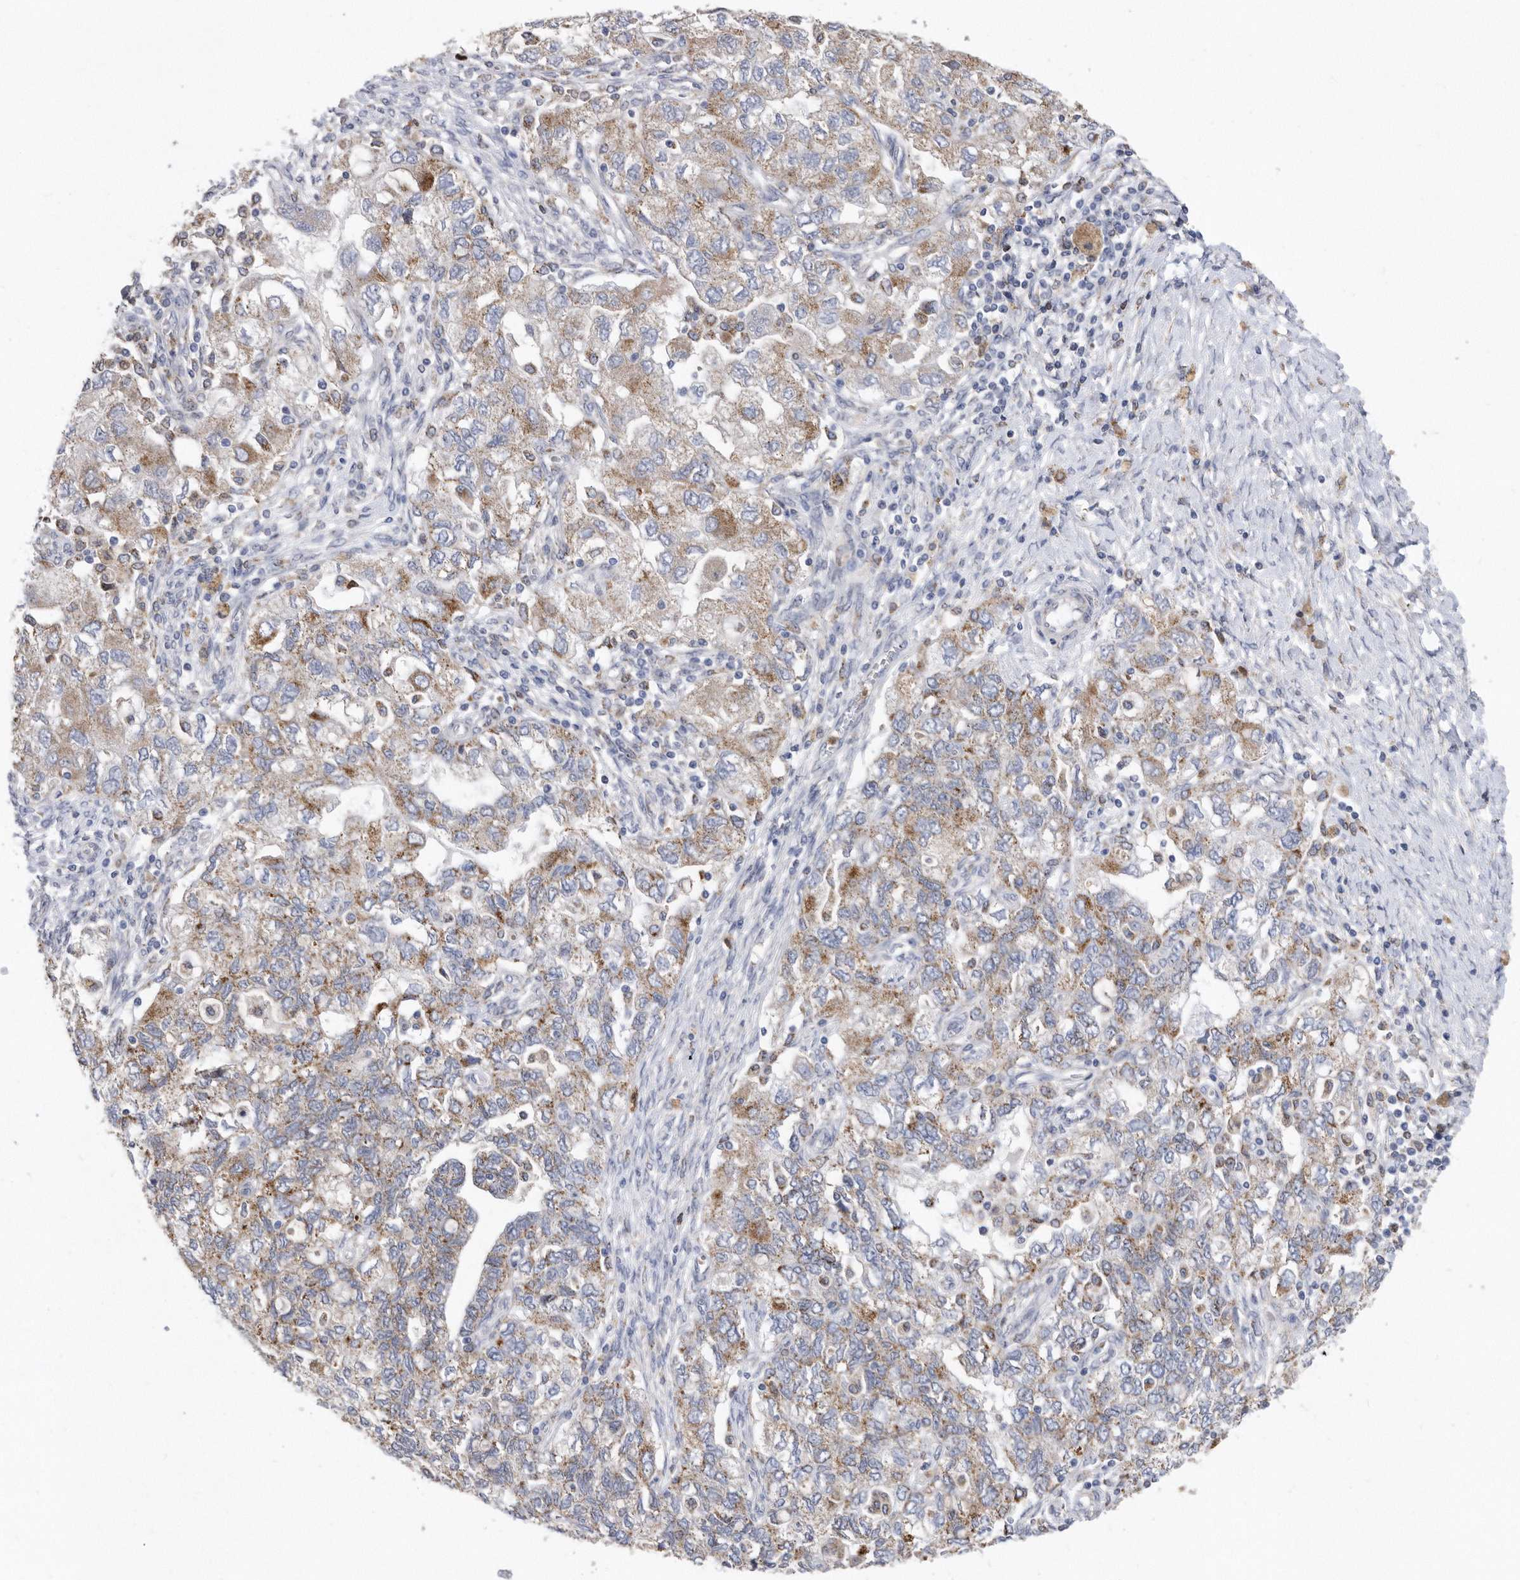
{"staining": {"intensity": "moderate", "quantity": ">75%", "location": "cytoplasmic/membranous"}, "tissue": "ovarian cancer", "cell_type": "Tumor cells", "image_type": "cancer", "snomed": [{"axis": "morphology", "description": "Carcinoma, NOS"}, {"axis": "morphology", "description": "Cystadenocarcinoma, serous, NOS"}, {"axis": "topography", "description": "Ovary"}], "caption": "IHC micrograph of human ovarian serous cystadenocarcinoma stained for a protein (brown), which demonstrates medium levels of moderate cytoplasmic/membranous positivity in about >75% of tumor cells.", "gene": "CRISPLD2", "patient": {"sex": "female", "age": 69}}